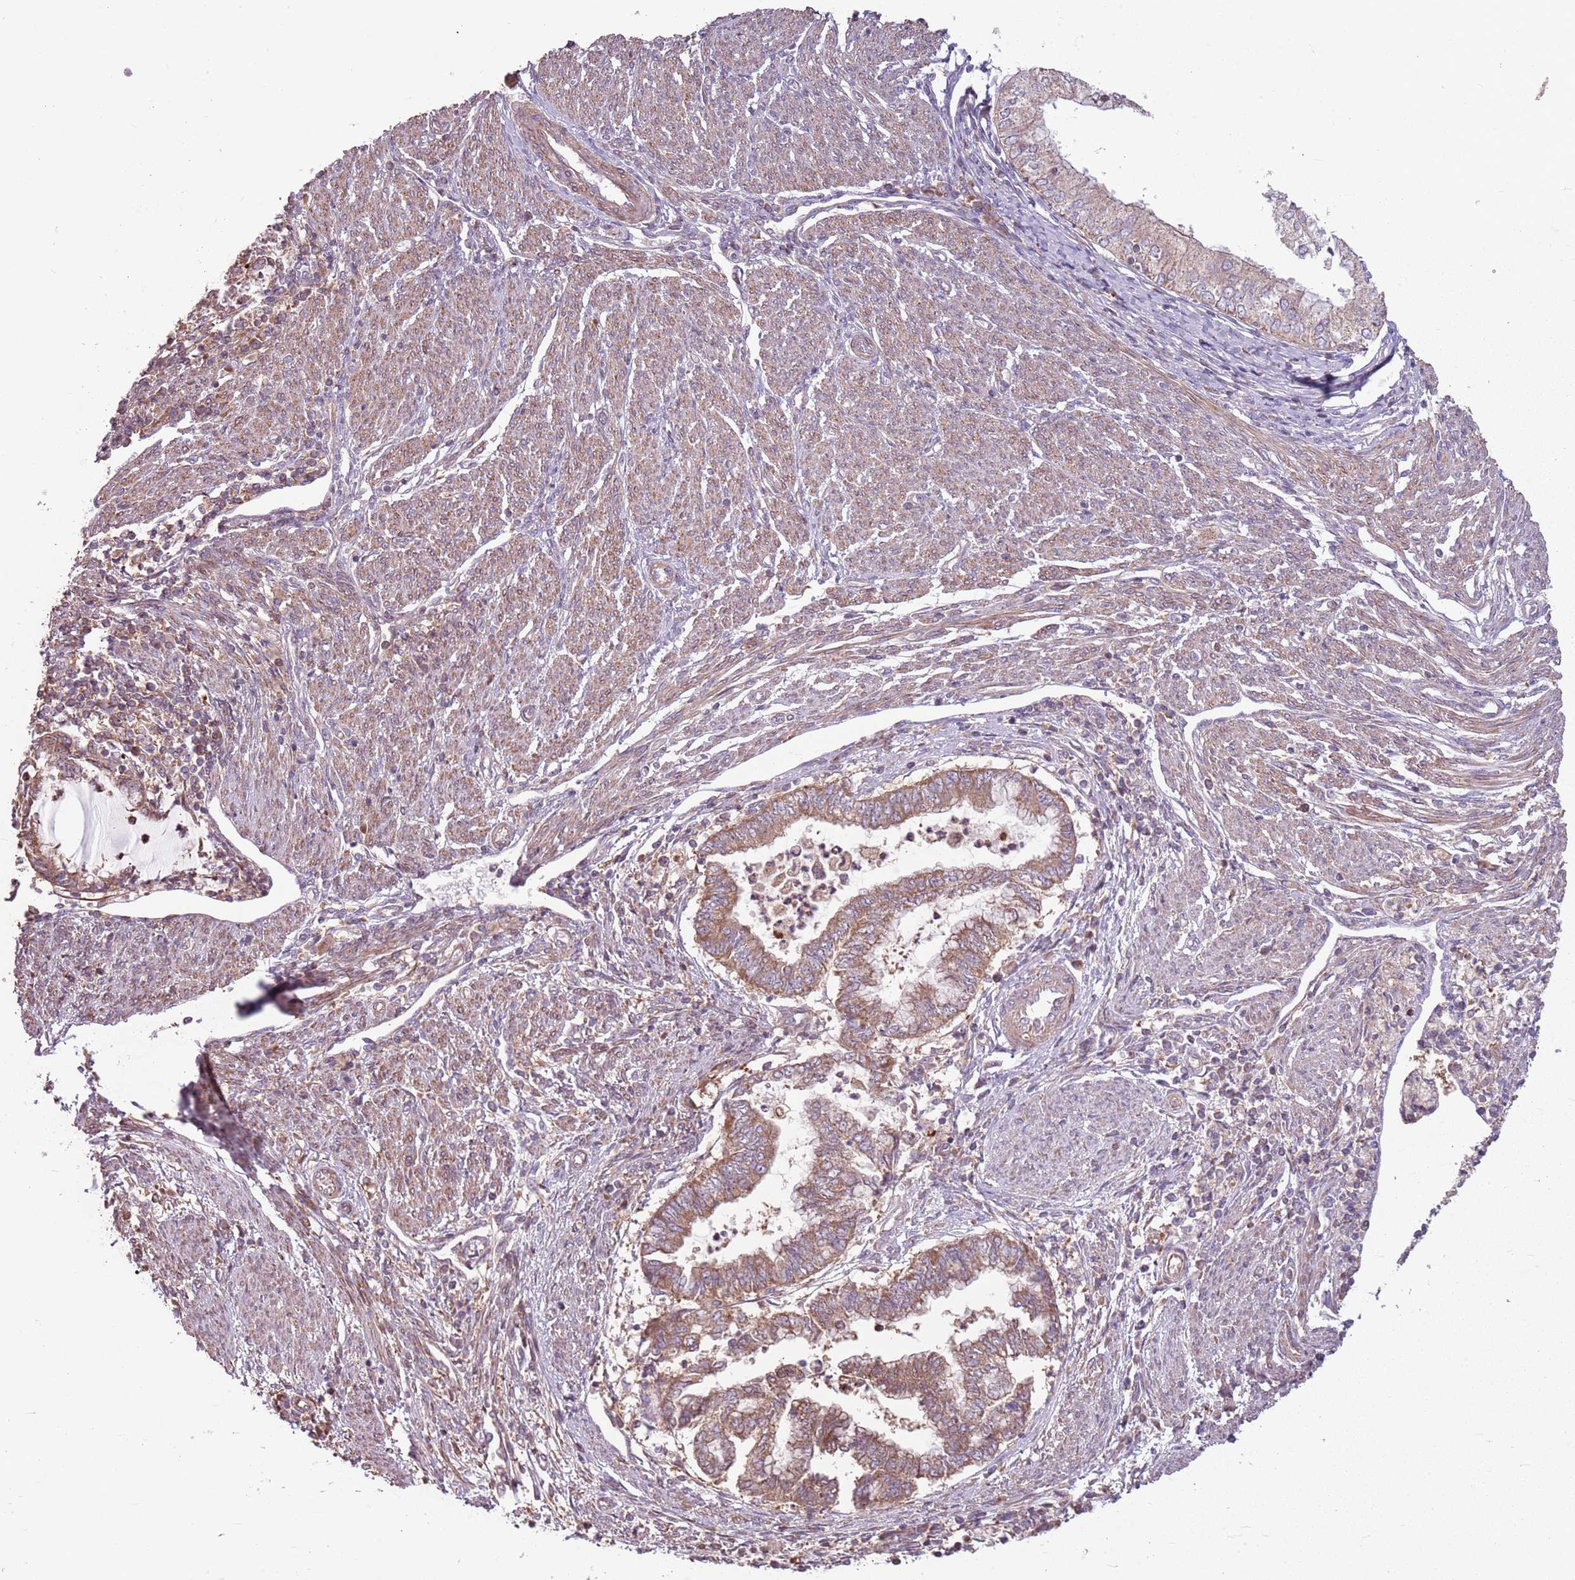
{"staining": {"intensity": "moderate", "quantity": ">75%", "location": "cytoplasmic/membranous"}, "tissue": "endometrial cancer", "cell_type": "Tumor cells", "image_type": "cancer", "snomed": [{"axis": "morphology", "description": "Adenocarcinoma, NOS"}, {"axis": "topography", "description": "Endometrium"}], "caption": "Tumor cells exhibit medium levels of moderate cytoplasmic/membranous staining in approximately >75% of cells in human endometrial adenocarcinoma.", "gene": "RPL21", "patient": {"sex": "female", "age": 79}}